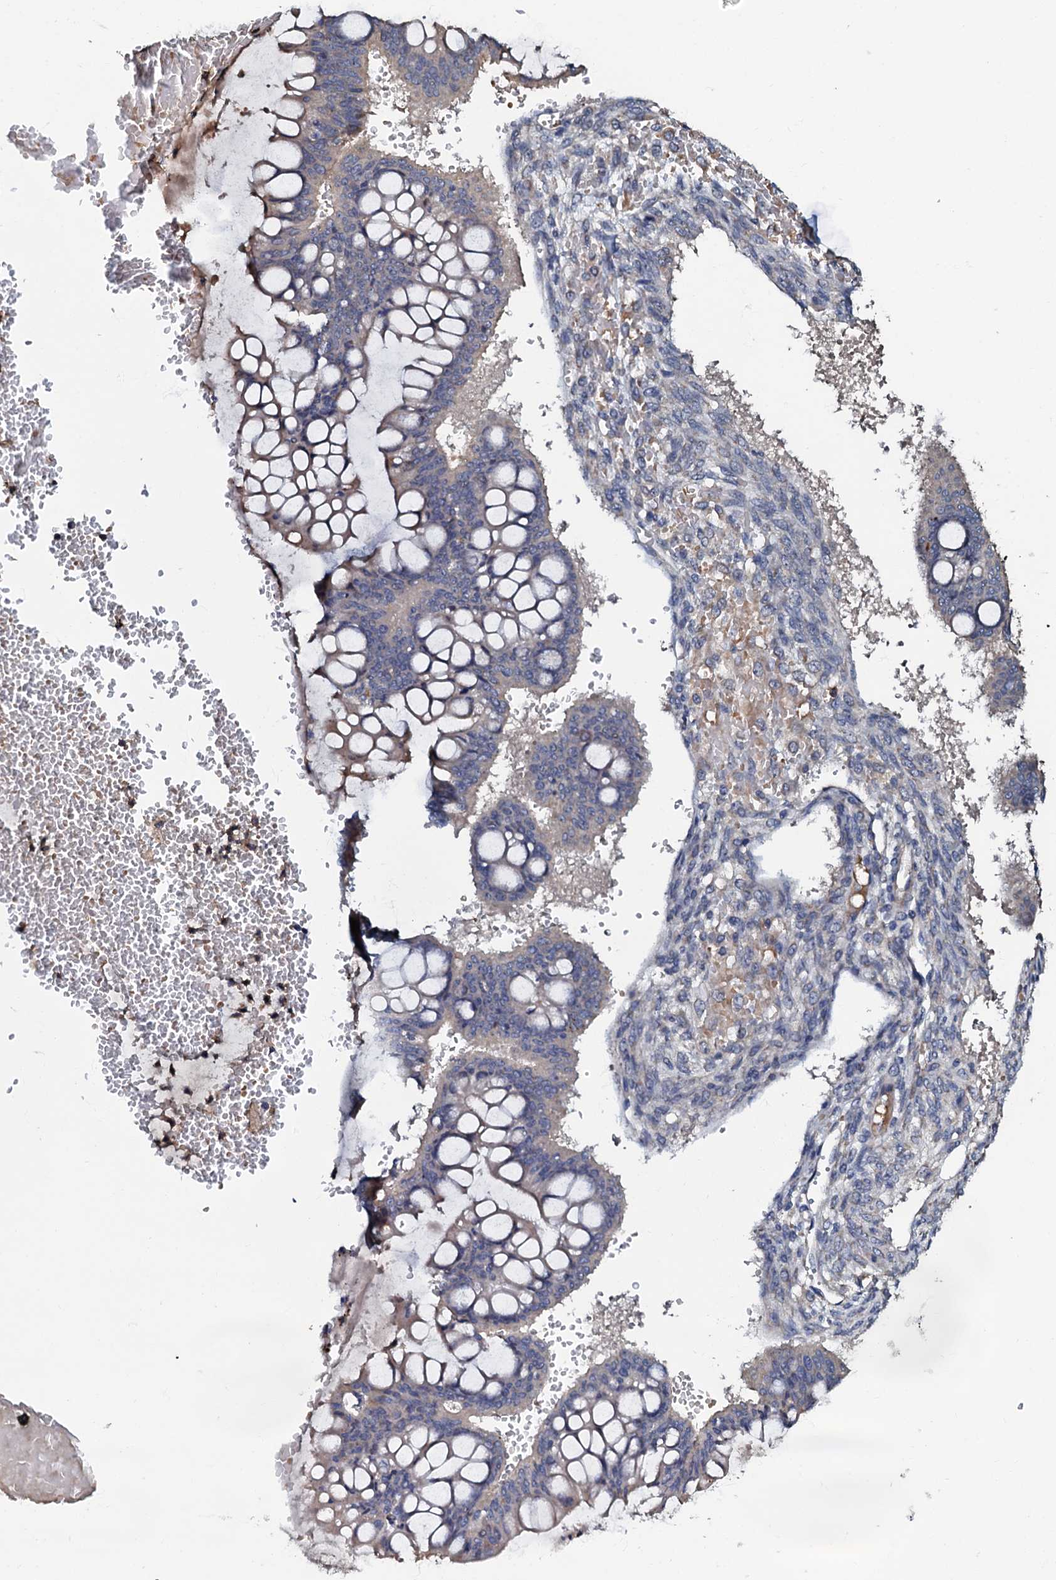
{"staining": {"intensity": "weak", "quantity": "<25%", "location": "cytoplasmic/membranous"}, "tissue": "ovarian cancer", "cell_type": "Tumor cells", "image_type": "cancer", "snomed": [{"axis": "morphology", "description": "Cystadenocarcinoma, mucinous, NOS"}, {"axis": "topography", "description": "Ovary"}], "caption": "Tumor cells are negative for protein expression in human mucinous cystadenocarcinoma (ovarian). (DAB IHC, high magnification).", "gene": "CPNE2", "patient": {"sex": "female", "age": 73}}